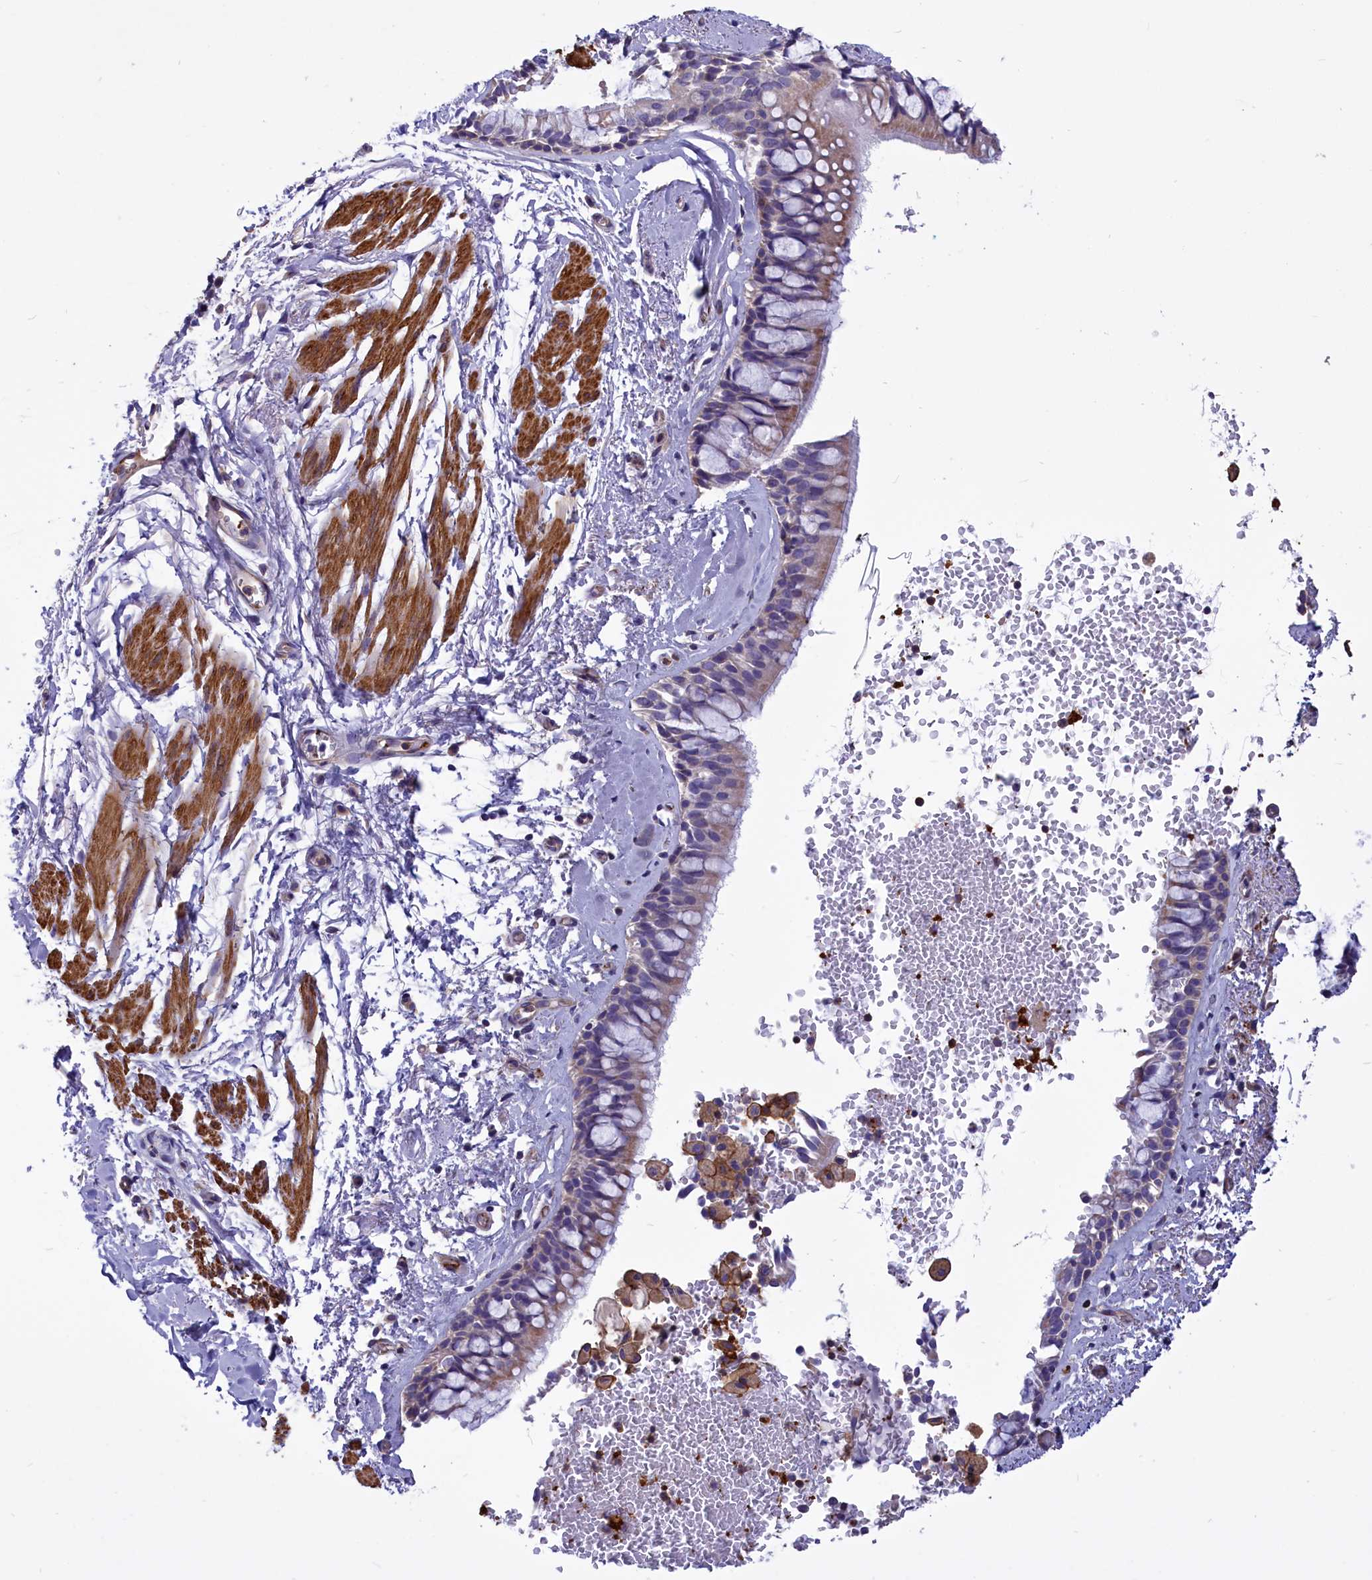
{"staining": {"intensity": "weak", "quantity": "<25%", "location": "cytoplasmic/membranous"}, "tissue": "bronchus", "cell_type": "Respiratory epithelial cells", "image_type": "normal", "snomed": [{"axis": "morphology", "description": "Normal tissue, NOS"}, {"axis": "morphology", "description": "Inflammation, NOS"}, {"axis": "topography", "description": "Cartilage tissue"}, {"axis": "topography", "description": "Bronchus"}, {"axis": "topography", "description": "Lung"}], "caption": "High magnification brightfield microscopy of normal bronchus stained with DAB (brown) and counterstained with hematoxylin (blue): respiratory epithelial cells show no significant staining. The staining is performed using DAB brown chromogen with nuclei counter-stained in using hematoxylin.", "gene": "AMDHD2", "patient": {"sex": "female", "age": 64}}